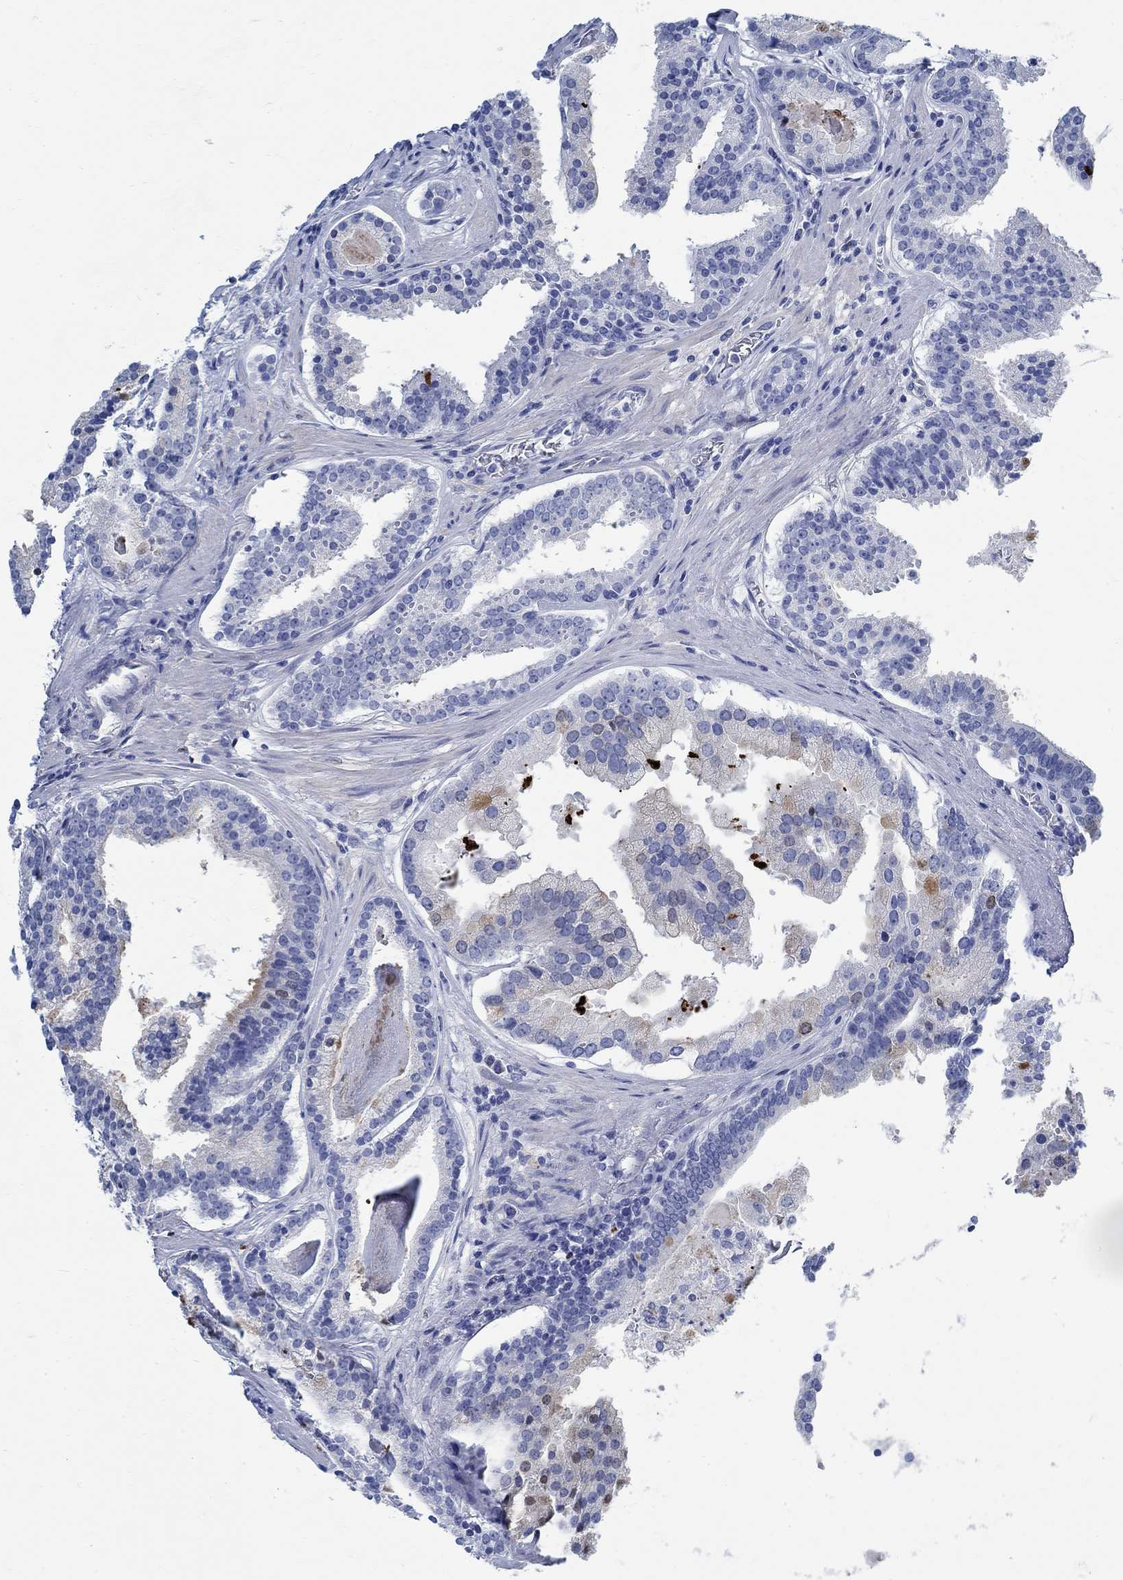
{"staining": {"intensity": "negative", "quantity": "none", "location": "none"}, "tissue": "prostate cancer", "cell_type": "Tumor cells", "image_type": "cancer", "snomed": [{"axis": "morphology", "description": "Adenocarcinoma, NOS"}, {"axis": "topography", "description": "Prostate and seminal vesicle, NOS"}, {"axis": "topography", "description": "Prostate"}], "caption": "Prostate cancer was stained to show a protein in brown. There is no significant staining in tumor cells.", "gene": "RBM20", "patient": {"sex": "male", "age": 44}}